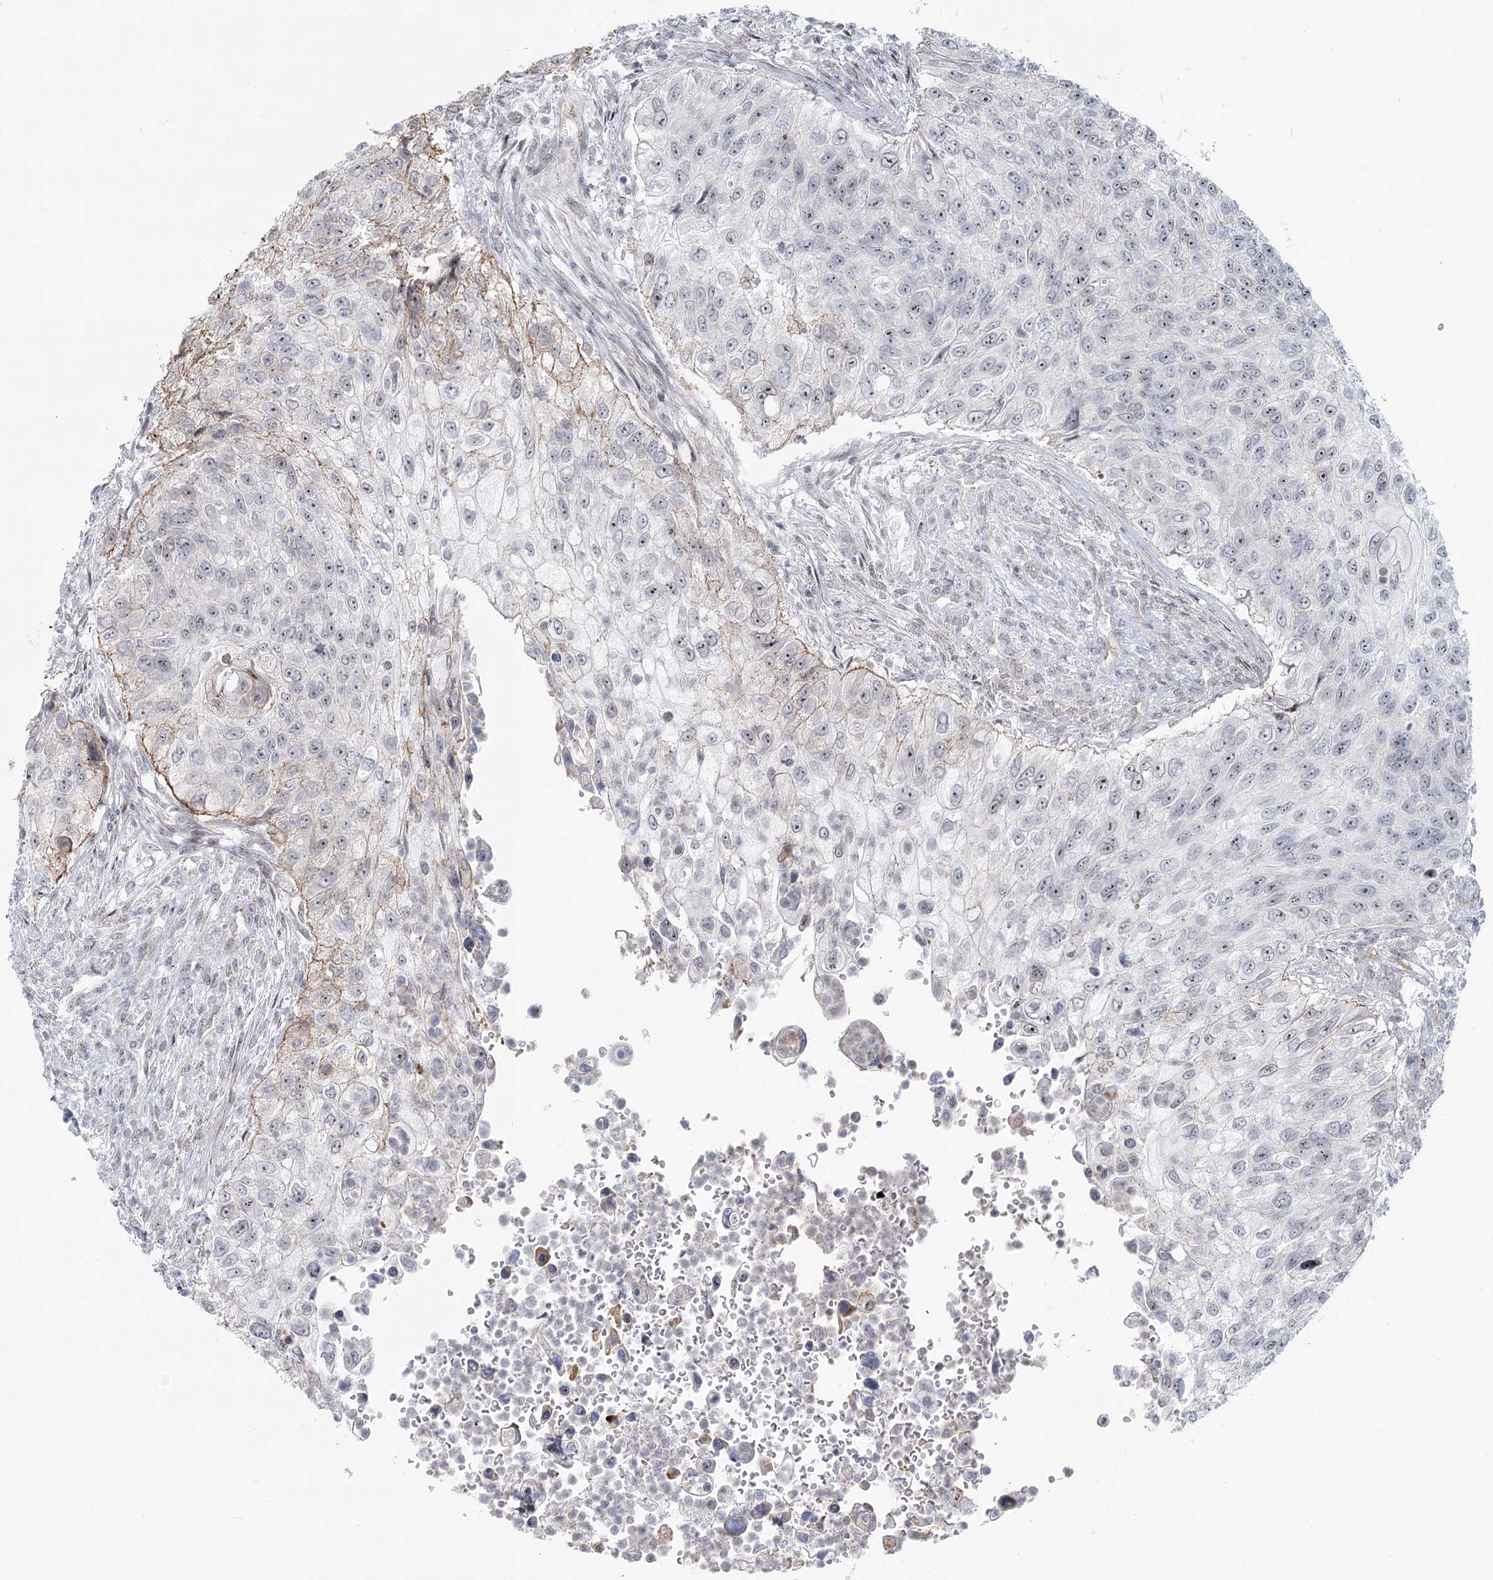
{"staining": {"intensity": "weak", "quantity": "<25%", "location": "nuclear"}, "tissue": "urothelial cancer", "cell_type": "Tumor cells", "image_type": "cancer", "snomed": [{"axis": "morphology", "description": "Urothelial carcinoma, High grade"}, {"axis": "topography", "description": "Urinary bladder"}], "caption": "The photomicrograph displays no staining of tumor cells in urothelial cancer.", "gene": "ABHD8", "patient": {"sex": "female", "age": 60}}